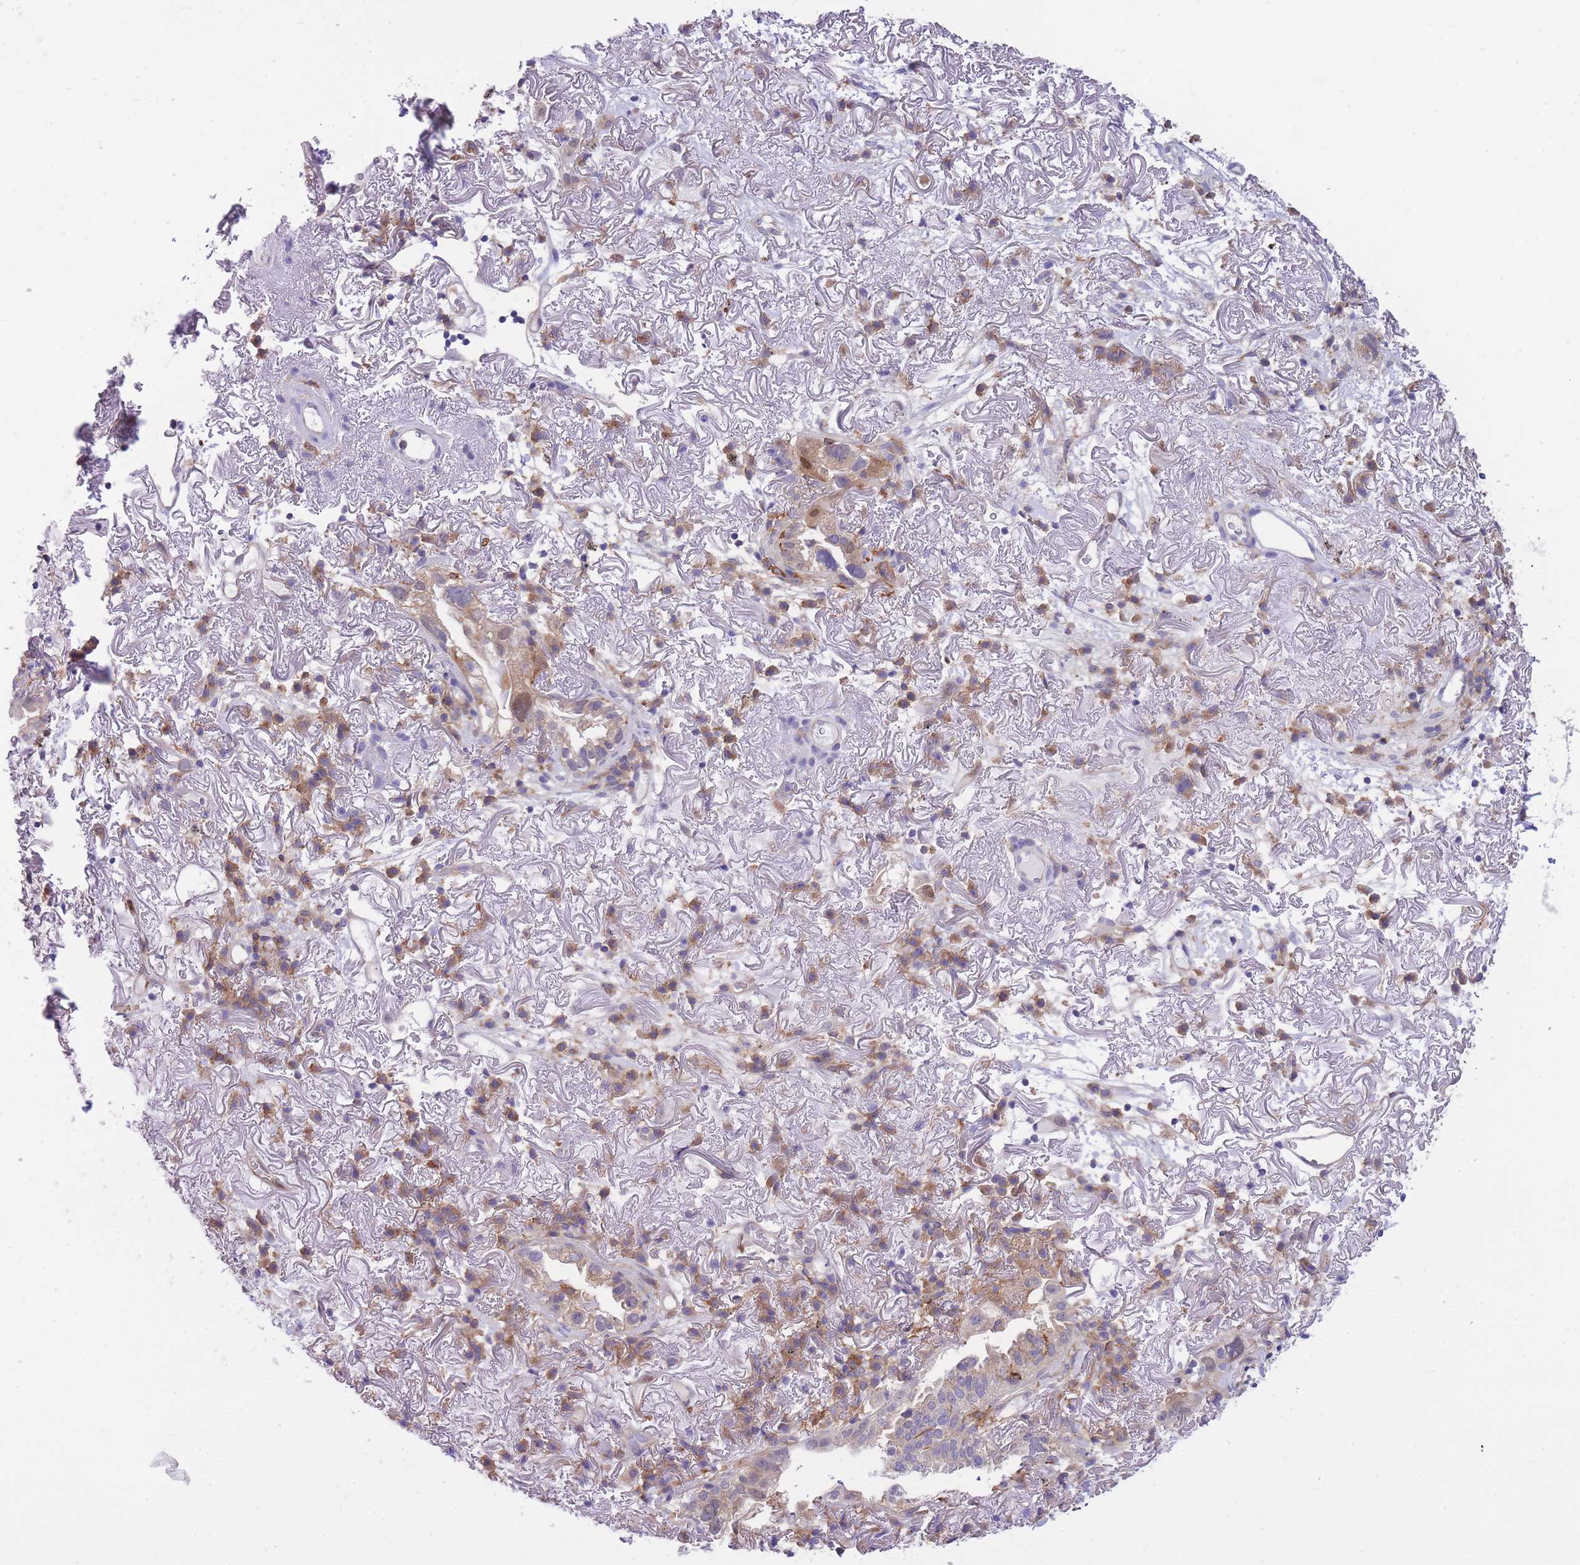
{"staining": {"intensity": "moderate", "quantity": "<25%", "location": "cytoplasmic/membranous"}, "tissue": "lung cancer", "cell_type": "Tumor cells", "image_type": "cancer", "snomed": [{"axis": "morphology", "description": "Adenocarcinoma, NOS"}, {"axis": "topography", "description": "Lung"}], "caption": "Moderate cytoplasmic/membranous protein staining is present in approximately <25% of tumor cells in lung cancer.", "gene": "NAMPT", "patient": {"sex": "female", "age": 69}}